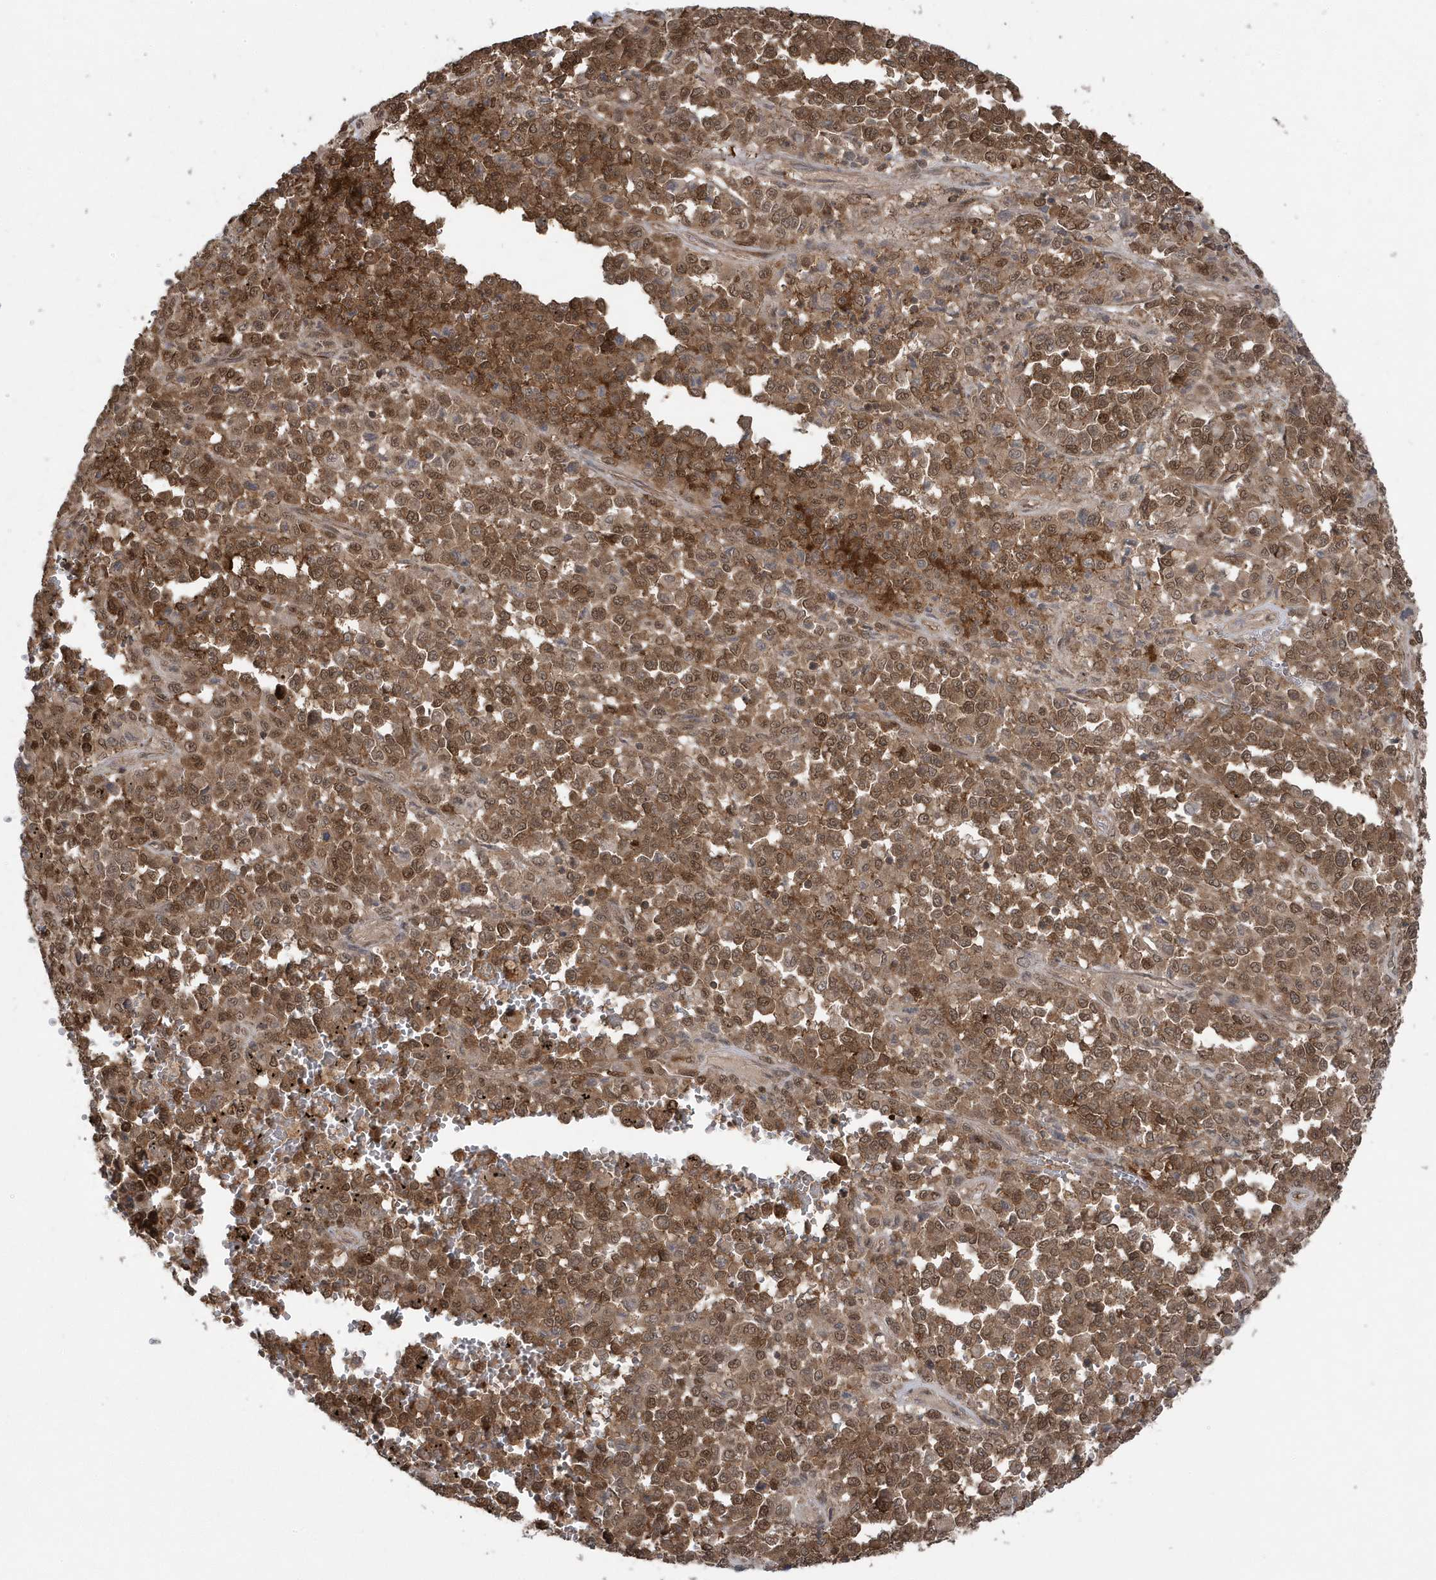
{"staining": {"intensity": "moderate", "quantity": ">75%", "location": "cytoplasmic/membranous,nuclear"}, "tissue": "melanoma", "cell_type": "Tumor cells", "image_type": "cancer", "snomed": [{"axis": "morphology", "description": "Malignant melanoma, Metastatic site"}, {"axis": "topography", "description": "Pancreas"}], "caption": "Immunohistochemistry histopathology image of neoplastic tissue: melanoma stained using IHC exhibits medium levels of moderate protein expression localized specifically in the cytoplasmic/membranous and nuclear of tumor cells, appearing as a cytoplasmic/membranous and nuclear brown color.", "gene": "MAPK1IP1L", "patient": {"sex": "female", "age": 30}}